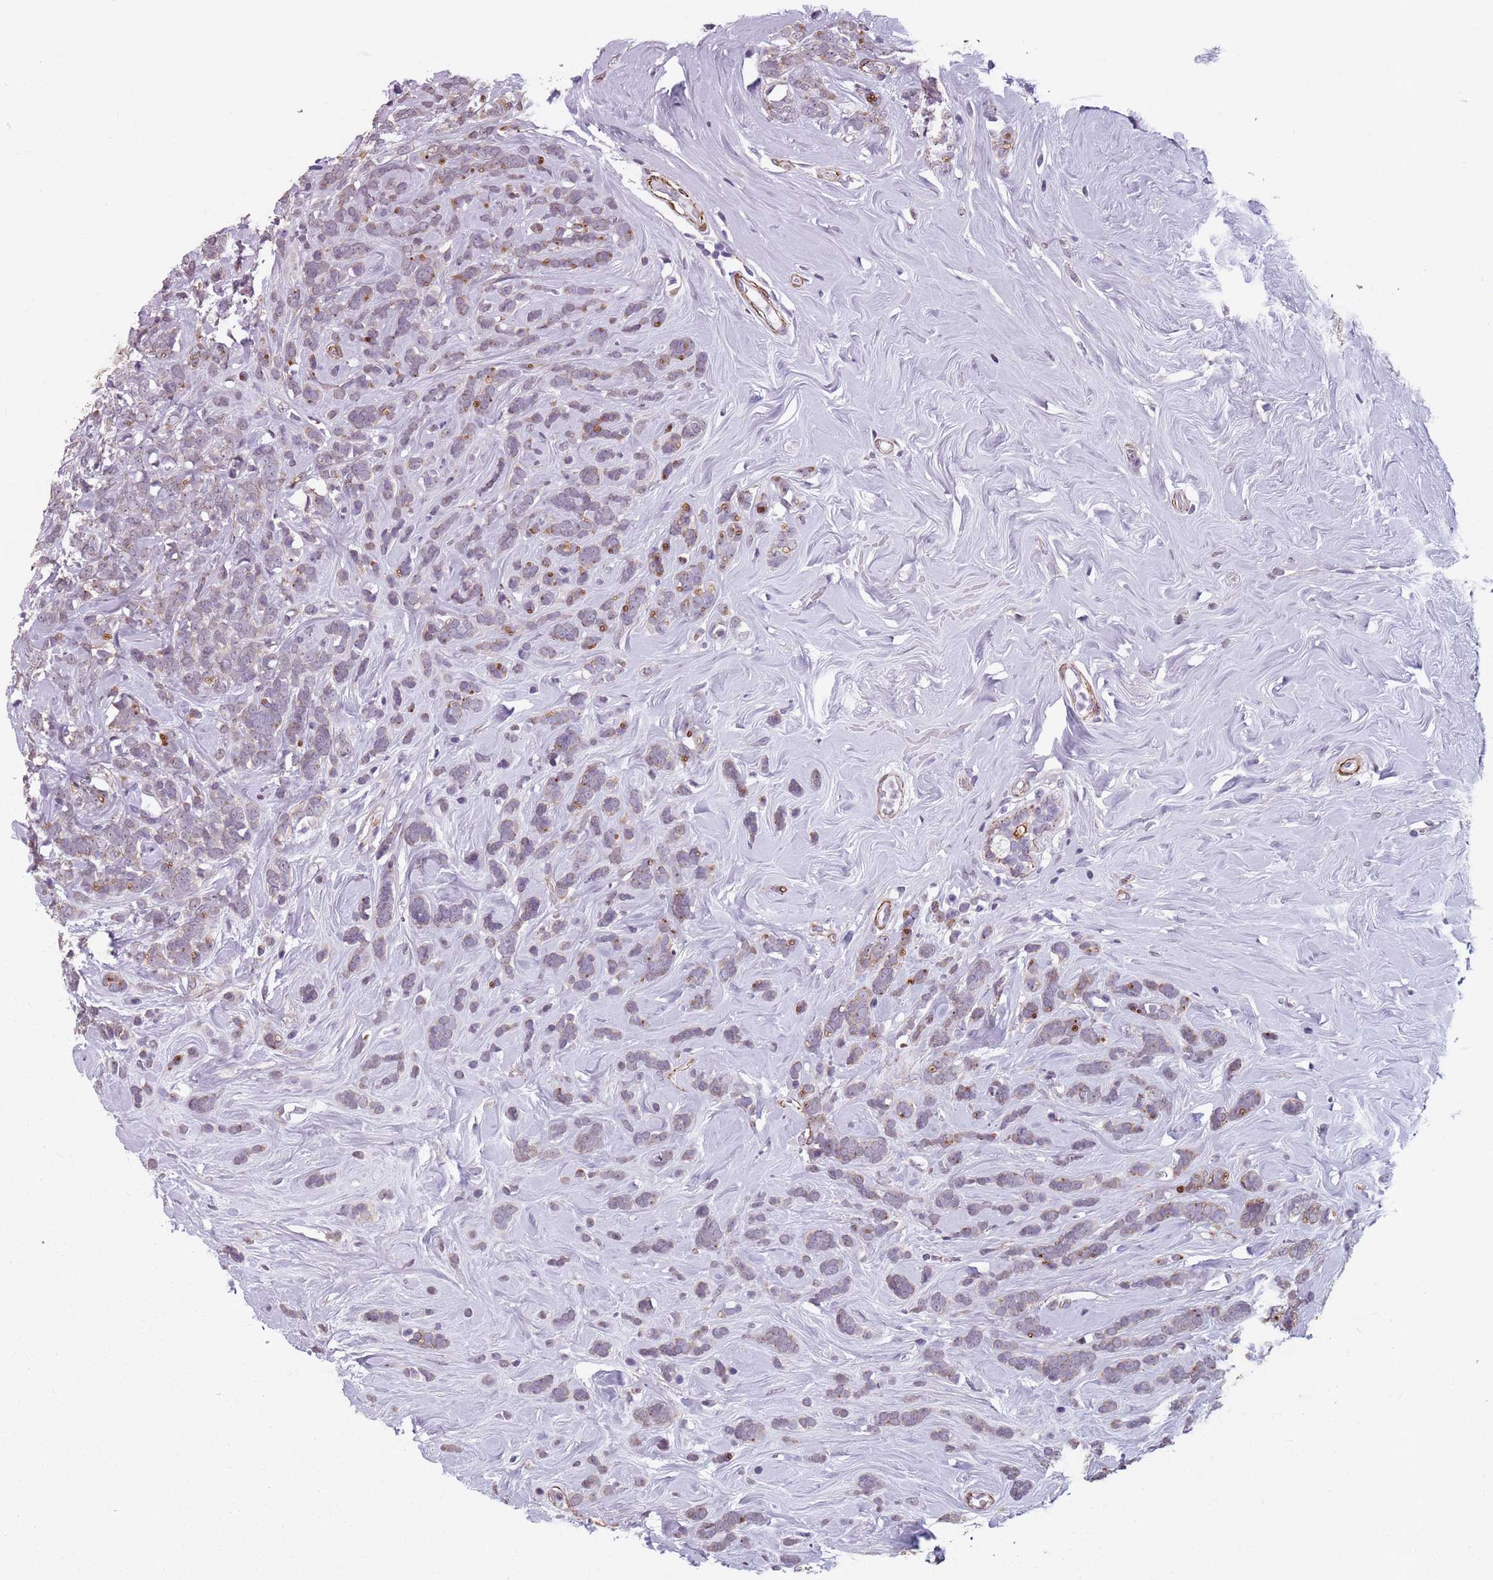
{"staining": {"intensity": "weak", "quantity": "25%-75%", "location": "cytoplasmic/membranous"}, "tissue": "breast cancer", "cell_type": "Tumor cells", "image_type": "cancer", "snomed": [{"axis": "morphology", "description": "Lobular carcinoma"}, {"axis": "topography", "description": "Breast"}], "caption": "The micrograph displays immunohistochemical staining of breast cancer. There is weak cytoplasmic/membranous expression is identified in about 25%-75% of tumor cells.", "gene": "TMC4", "patient": {"sex": "female", "age": 58}}